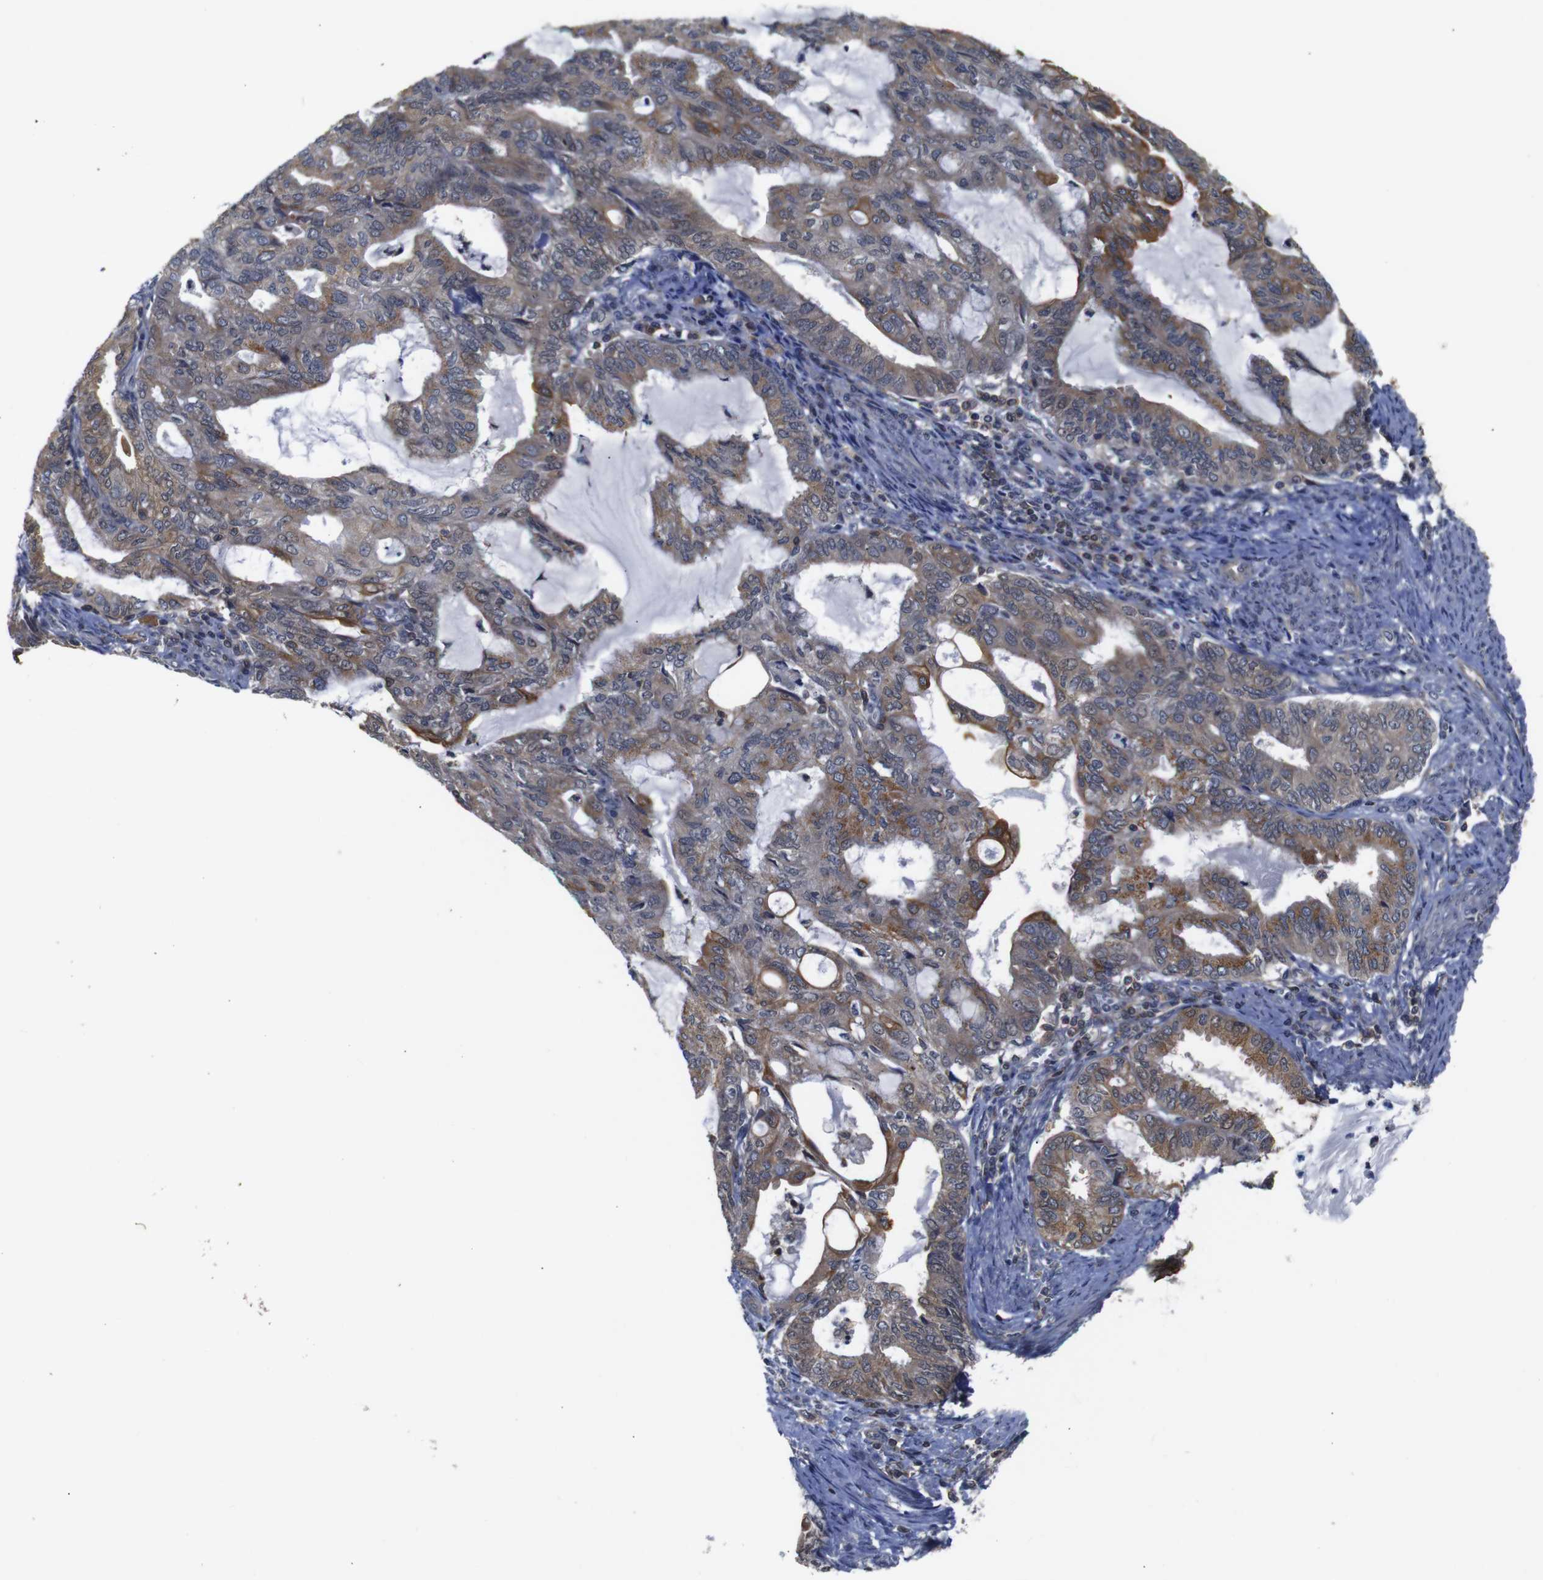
{"staining": {"intensity": "moderate", "quantity": ">75%", "location": "cytoplasmic/membranous"}, "tissue": "endometrial cancer", "cell_type": "Tumor cells", "image_type": "cancer", "snomed": [{"axis": "morphology", "description": "Adenocarcinoma, NOS"}, {"axis": "topography", "description": "Endometrium"}], "caption": "DAB immunohistochemical staining of human endometrial cancer displays moderate cytoplasmic/membranous protein staining in approximately >75% of tumor cells. (DAB IHC with brightfield microscopy, high magnification).", "gene": "BRWD3", "patient": {"sex": "female", "age": 86}}